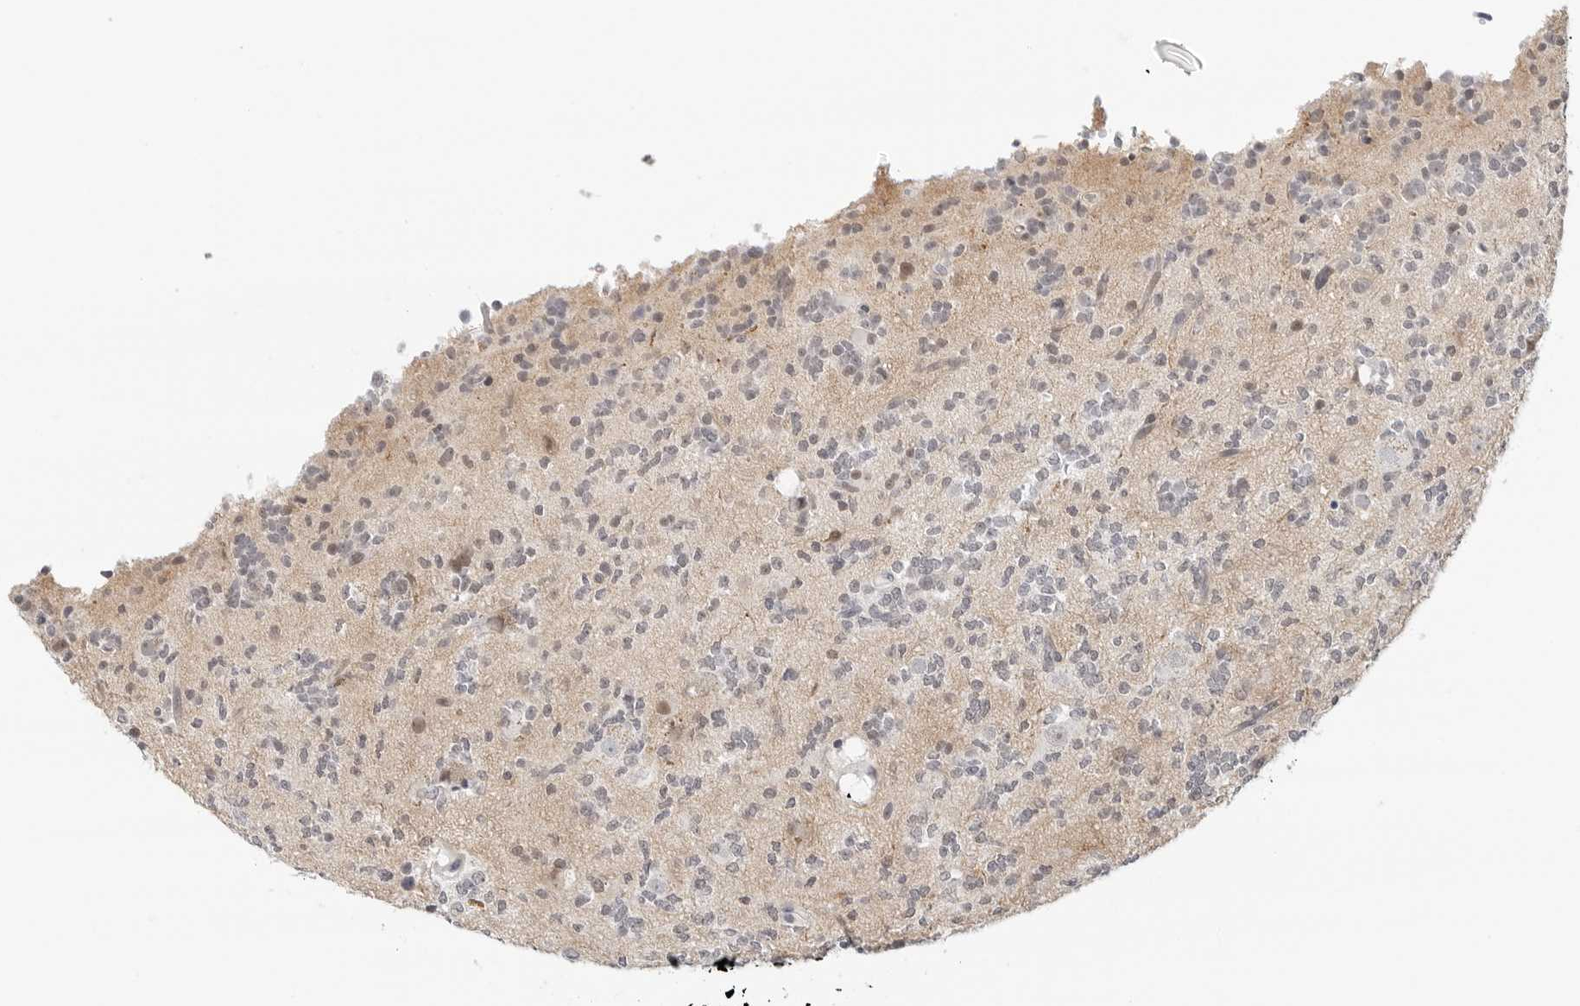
{"staining": {"intensity": "negative", "quantity": "none", "location": "none"}, "tissue": "glioma", "cell_type": "Tumor cells", "image_type": "cancer", "snomed": [{"axis": "morphology", "description": "Glioma, malignant, High grade"}, {"axis": "topography", "description": "Brain"}], "caption": "A high-resolution histopathology image shows immunohistochemistry staining of malignant glioma (high-grade), which displays no significant staining in tumor cells. The staining is performed using DAB (3,3'-diaminobenzidine) brown chromogen with nuclei counter-stained in using hematoxylin.", "gene": "TSEN2", "patient": {"sex": "female", "age": 62}}